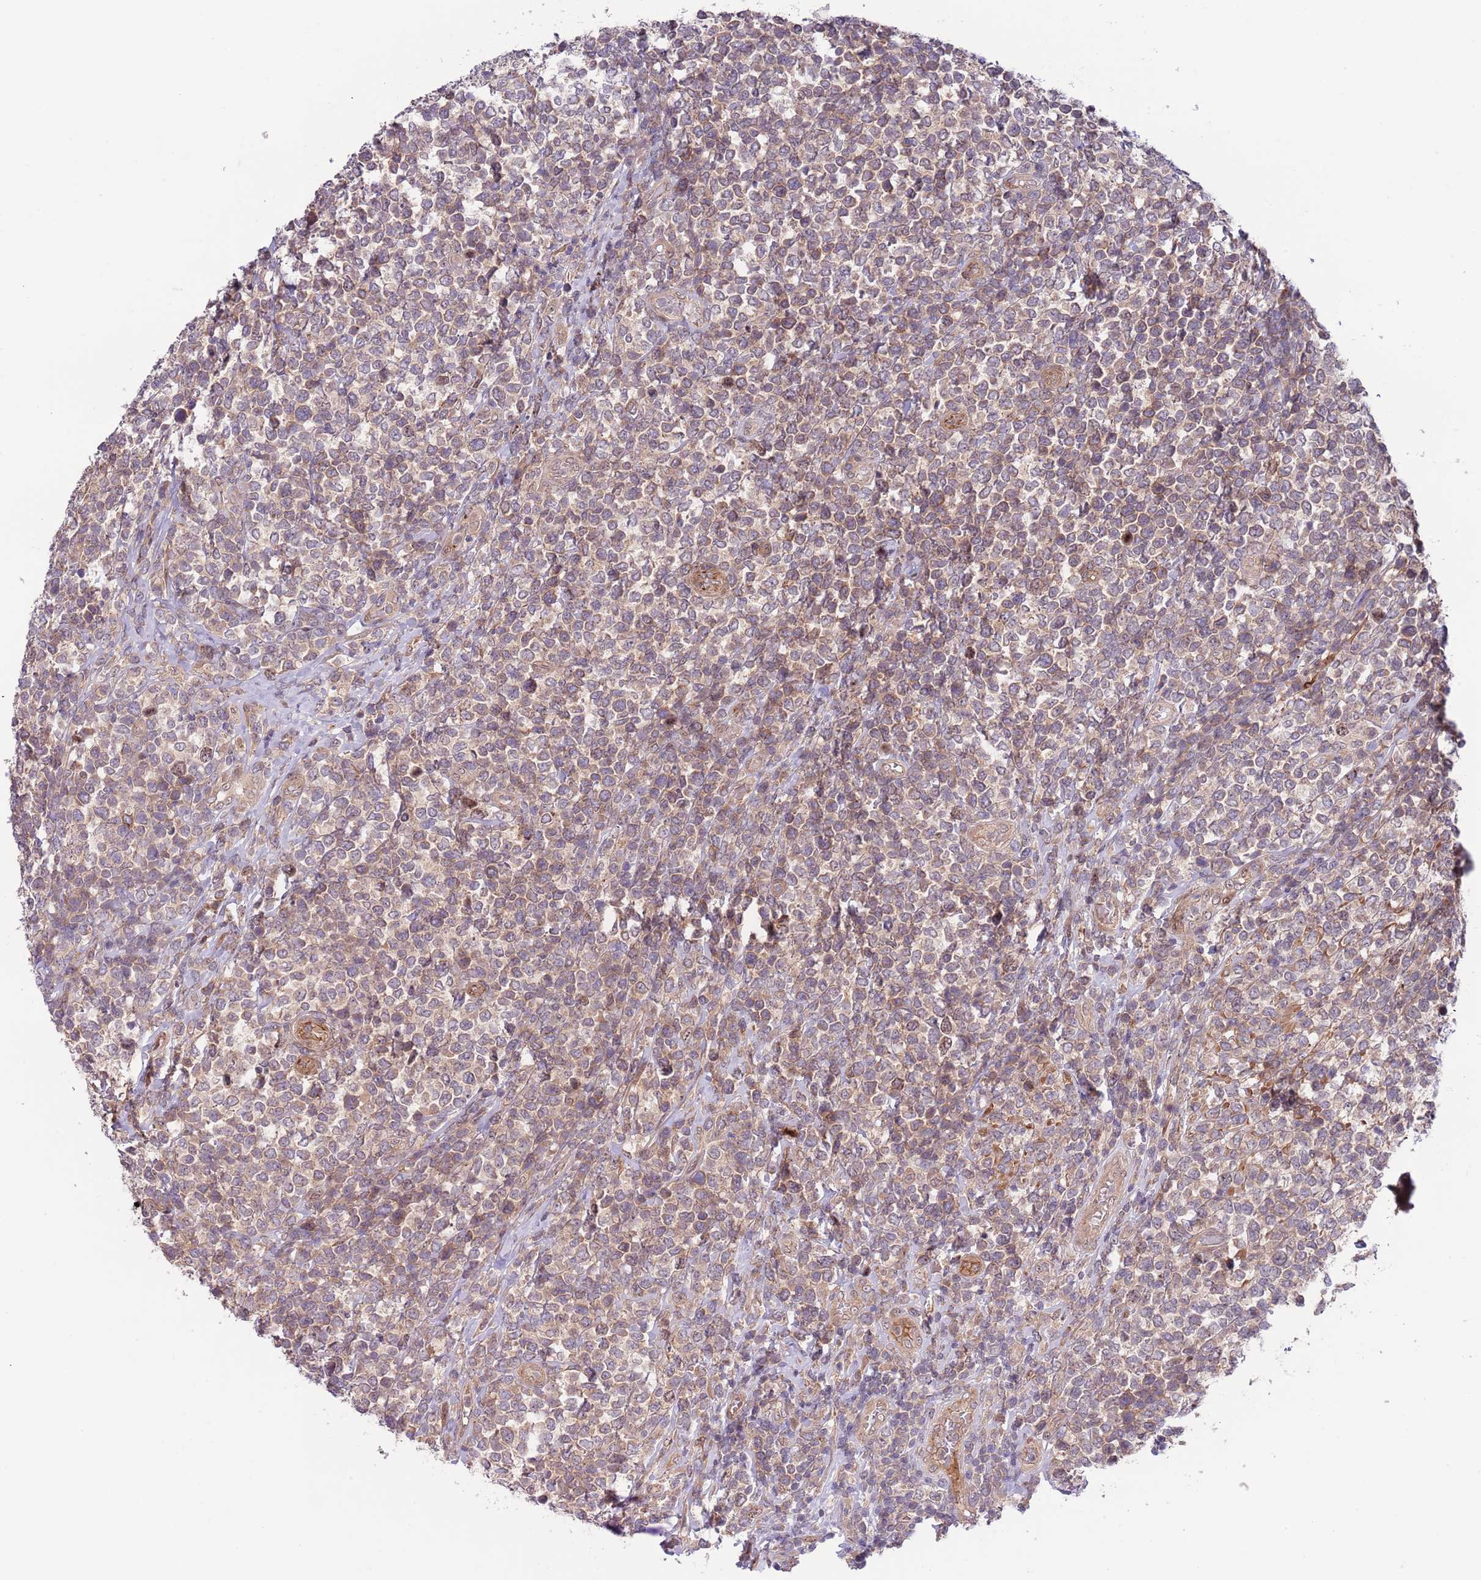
{"staining": {"intensity": "weak", "quantity": ">75%", "location": "cytoplasmic/membranous"}, "tissue": "lymphoma", "cell_type": "Tumor cells", "image_type": "cancer", "snomed": [{"axis": "morphology", "description": "Malignant lymphoma, non-Hodgkin's type, High grade"}, {"axis": "topography", "description": "Soft tissue"}], "caption": "Lymphoma was stained to show a protein in brown. There is low levels of weak cytoplasmic/membranous positivity in about >75% of tumor cells.", "gene": "PRR16", "patient": {"sex": "female", "age": 56}}